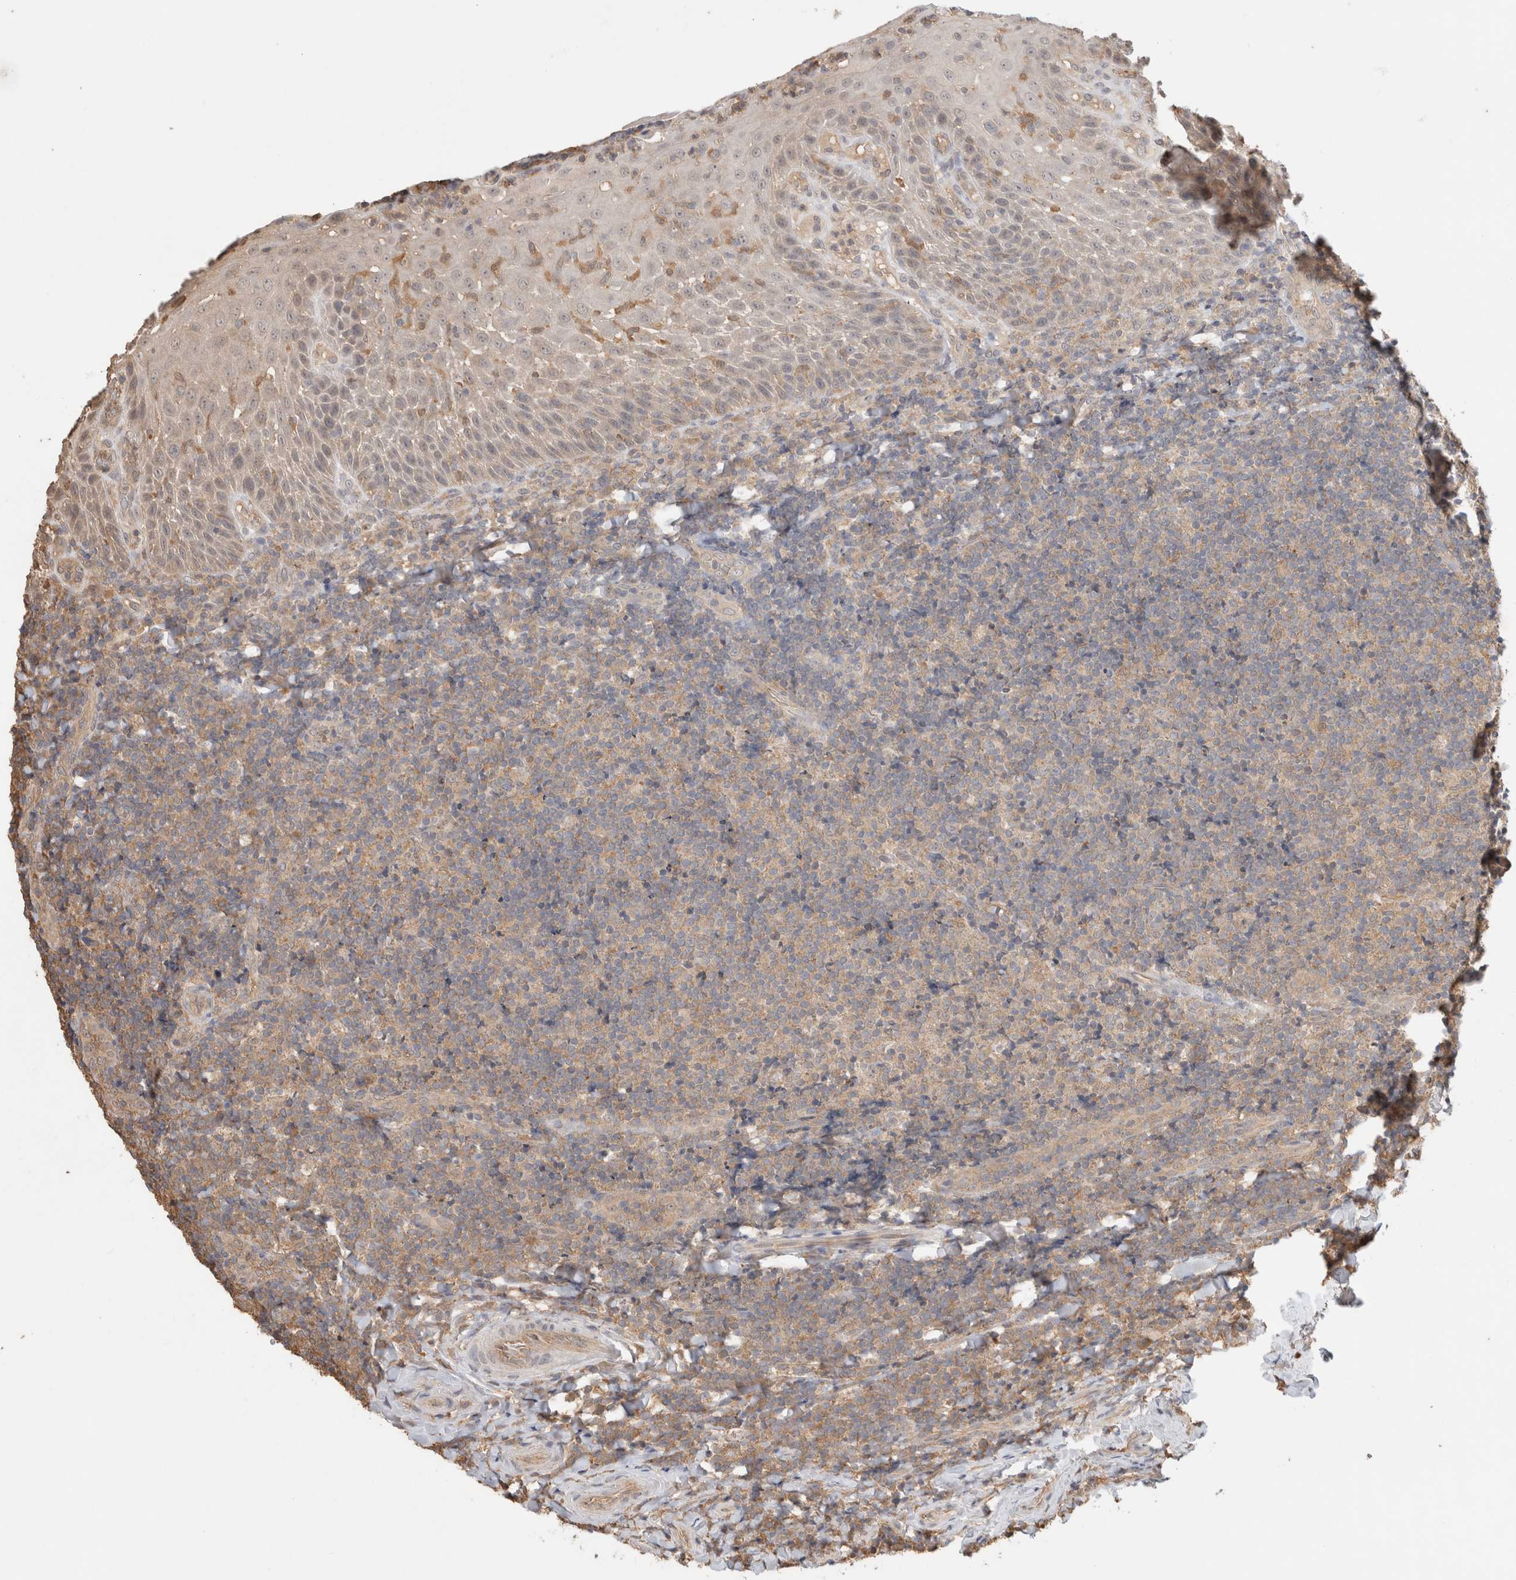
{"staining": {"intensity": "moderate", "quantity": ">75%", "location": "cytoplasmic/membranous"}, "tissue": "tonsil", "cell_type": "Germinal center cells", "image_type": "normal", "snomed": [{"axis": "morphology", "description": "Normal tissue, NOS"}, {"axis": "topography", "description": "Tonsil"}], "caption": "Protein analysis of normal tonsil reveals moderate cytoplasmic/membranous expression in about >75% of germinal center cells.", "gene": "YWHAH", "patient": {"sex": "male", "age": 37}}